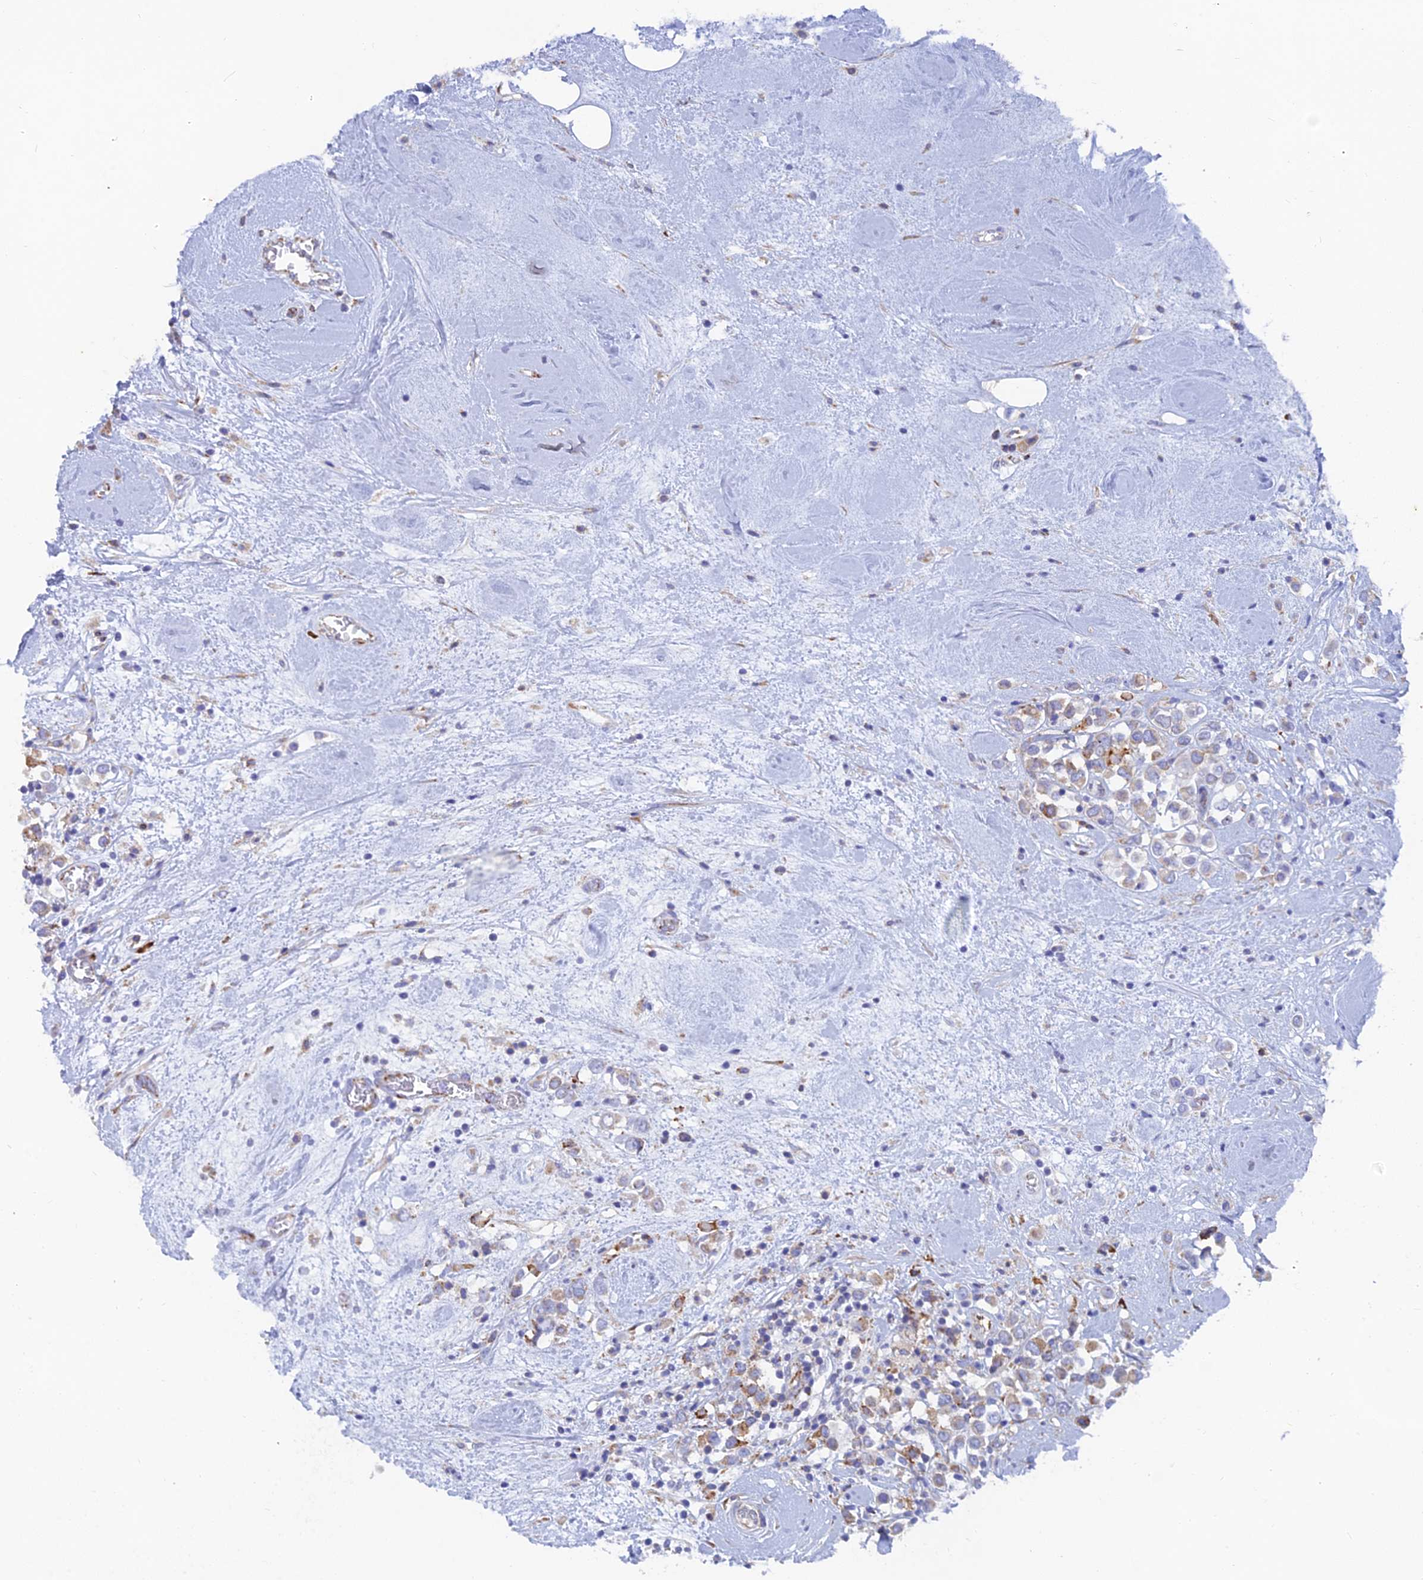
{"staining": {"intensity": "moderate", "quantity": "25%-75%", "location": "cytoplasmic/membranous"}, "tissue": "breast cancer", "cell_type": "Tumor cells", "image_type": "cancer", "snomed": [{"axis": "morphology", "description": "Duct carcinoma"}, {"axis": "topography", "description": "Breast"}], "caption": "Immunohistochemical staining of human breast cancer reveals moderate cytoplasmic/membranous protein expression in about 25%-75% of tumor cells.", "gene": "WDR35", "patient": {"sex": "female", "age": 61}}